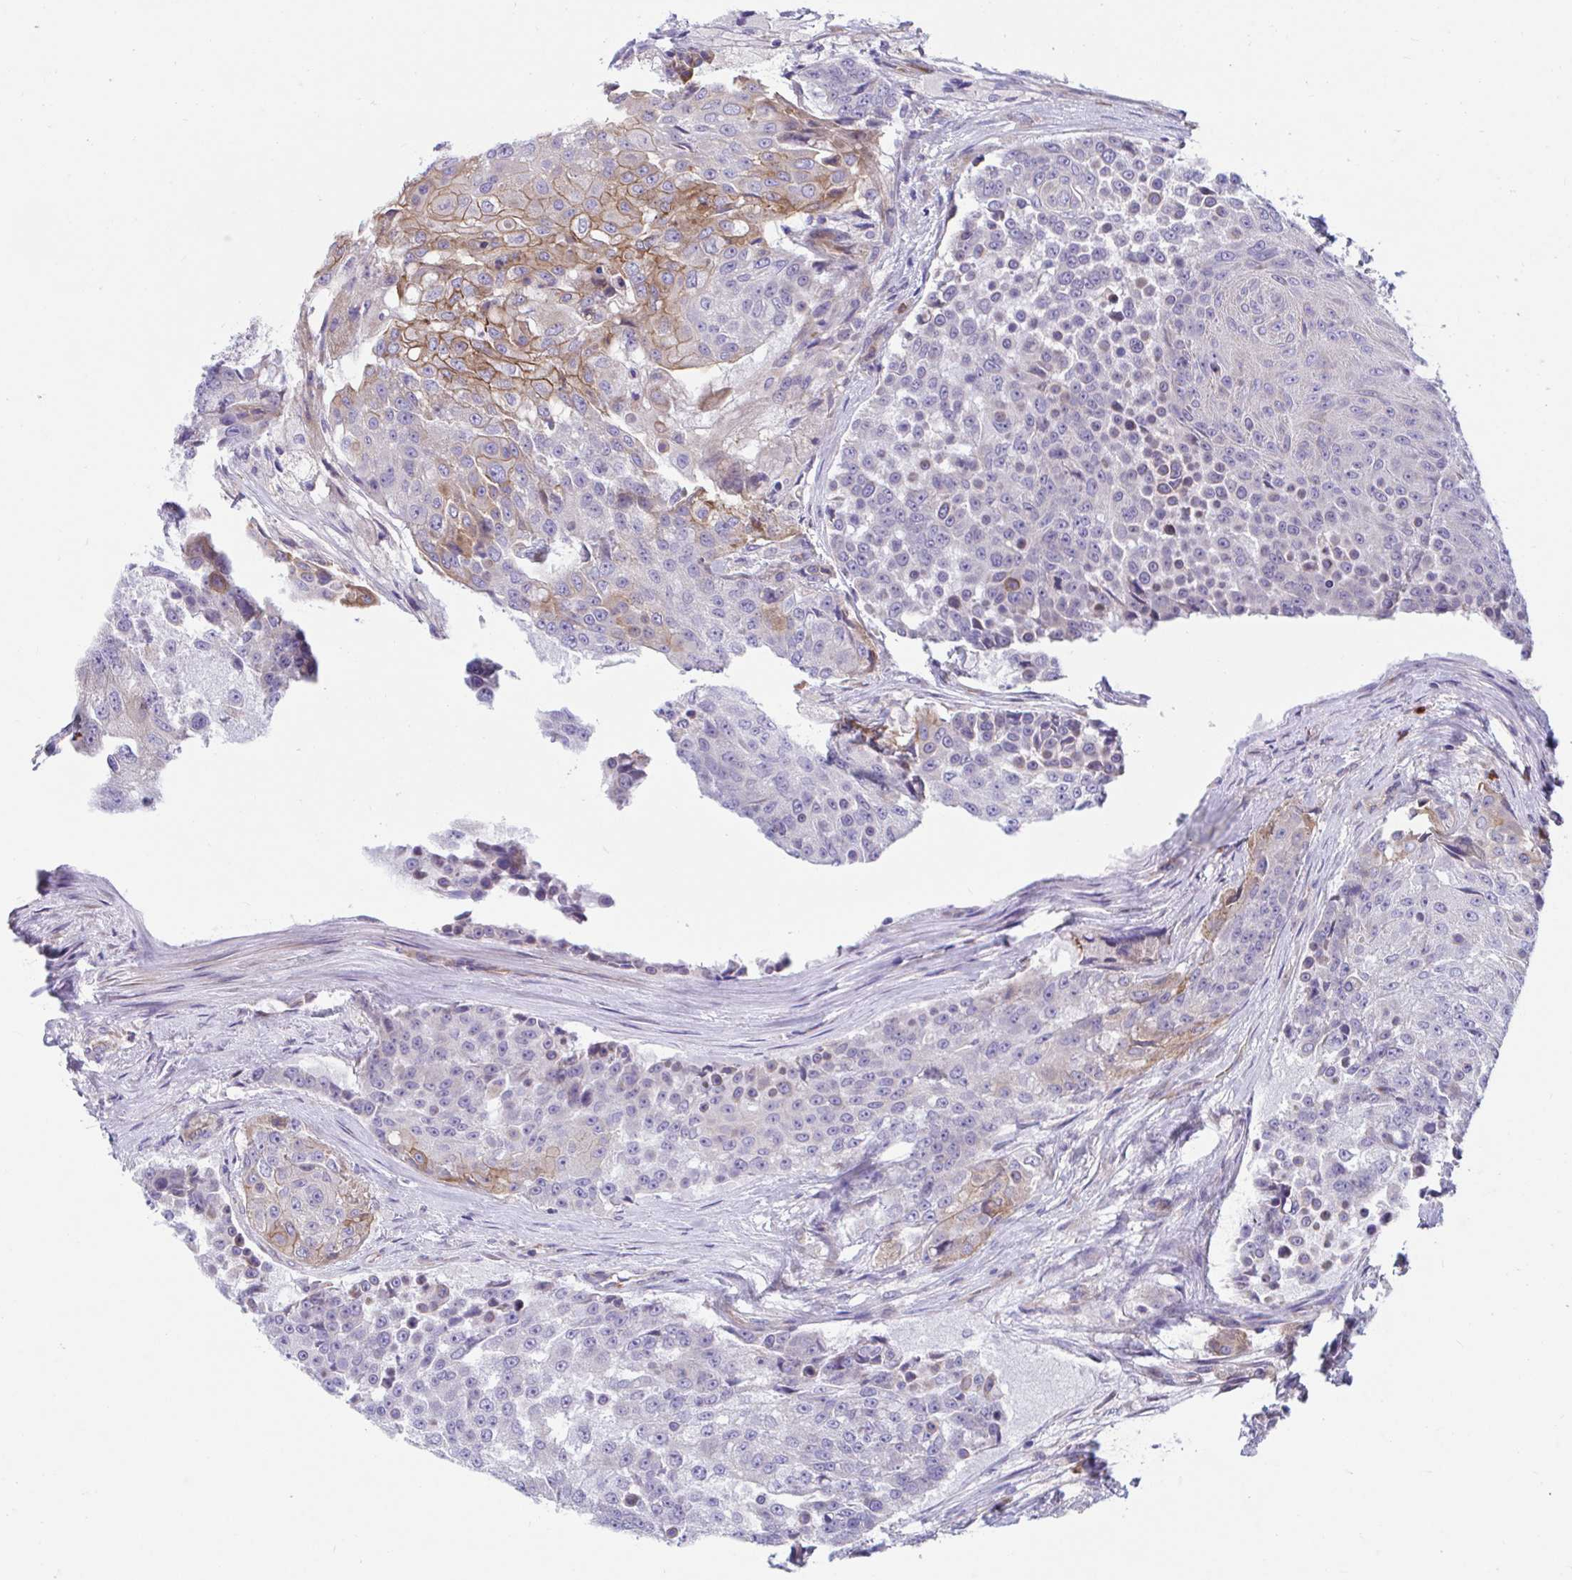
{"staining": {"intensity": "moderate", "quantity": "<25%", "location": "cytoplasmic/membranous"}, "tissue": "urothelial cancer", "cell_type": "Tumor cells", "image_type": "cancer", "snomed": [{"axis": "morphology", "description": "Urothelial carcinoma, High grade"}, {"axis": "topography", "description": "Urinary bladder"}], "caption": "A brown stain labels moderate cytoplasmic/membranous positivity of a protein in urothelial cancer tumor cells.", "gene": "WBP1", "patient": {"sex": "female", "age": 63}}